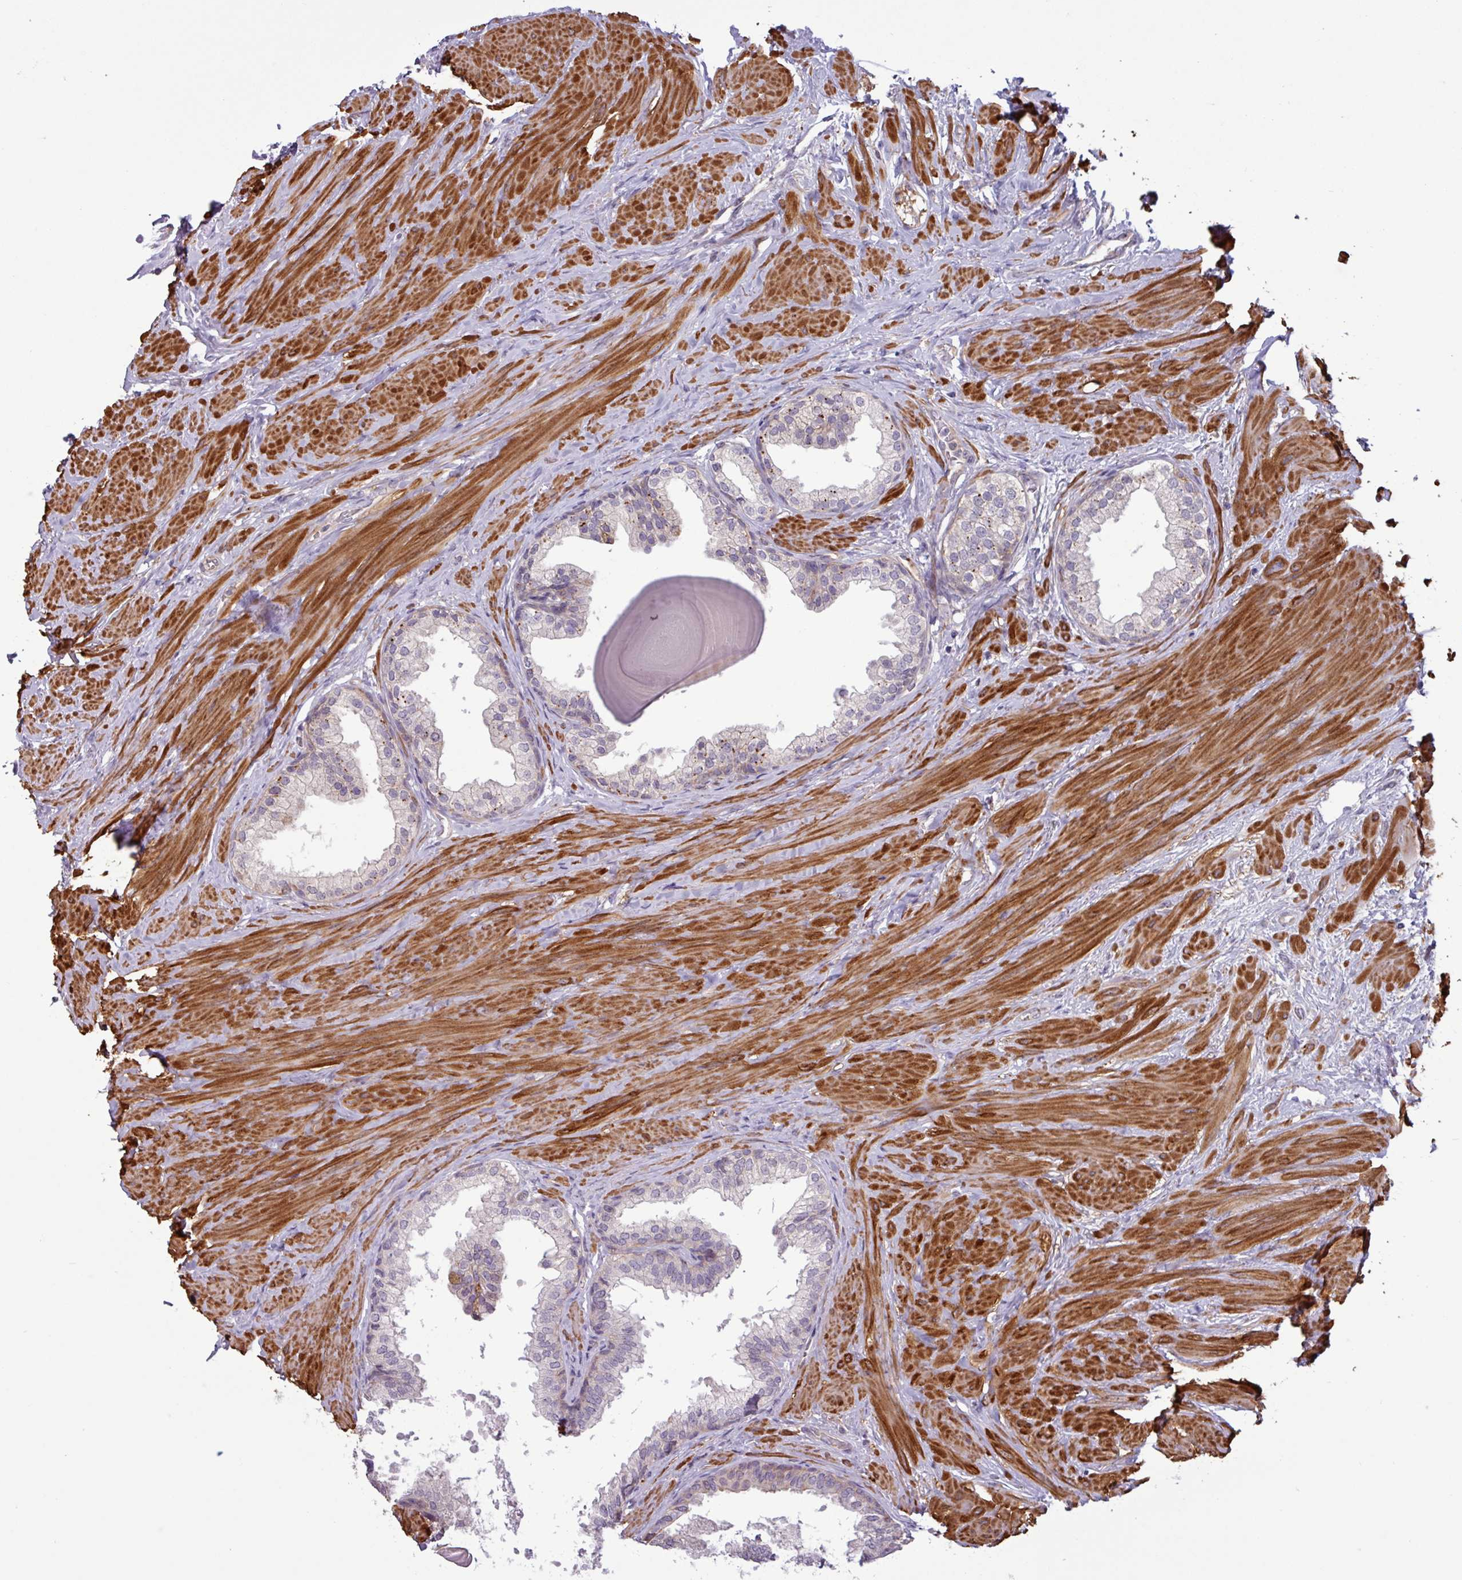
{"staining": {"intensity": "weak", "quantity": "<25%", "location": "cytoplasmic/membranous"}, "tissue": "prostate", "cell_type": "Glandular cells", "image_type": "normal", "snomed": [{"axis": "morphology", "description": "Normal tissue, NOS"}, {"axis": "topography", "description": "Prostate"}], "caption": "This photomicrograph is of benign prostate stained with immunohistochemistry (IHC) to label a protein in brown with the nuclei are counter-stained blue. There is no staining in glandular cells. (Brightfield microscopy of DAB immunohistochemistry (IHC) at high magnification).", "gene": "PCED1A", "patient": {"sex": "male", "age": 48}}